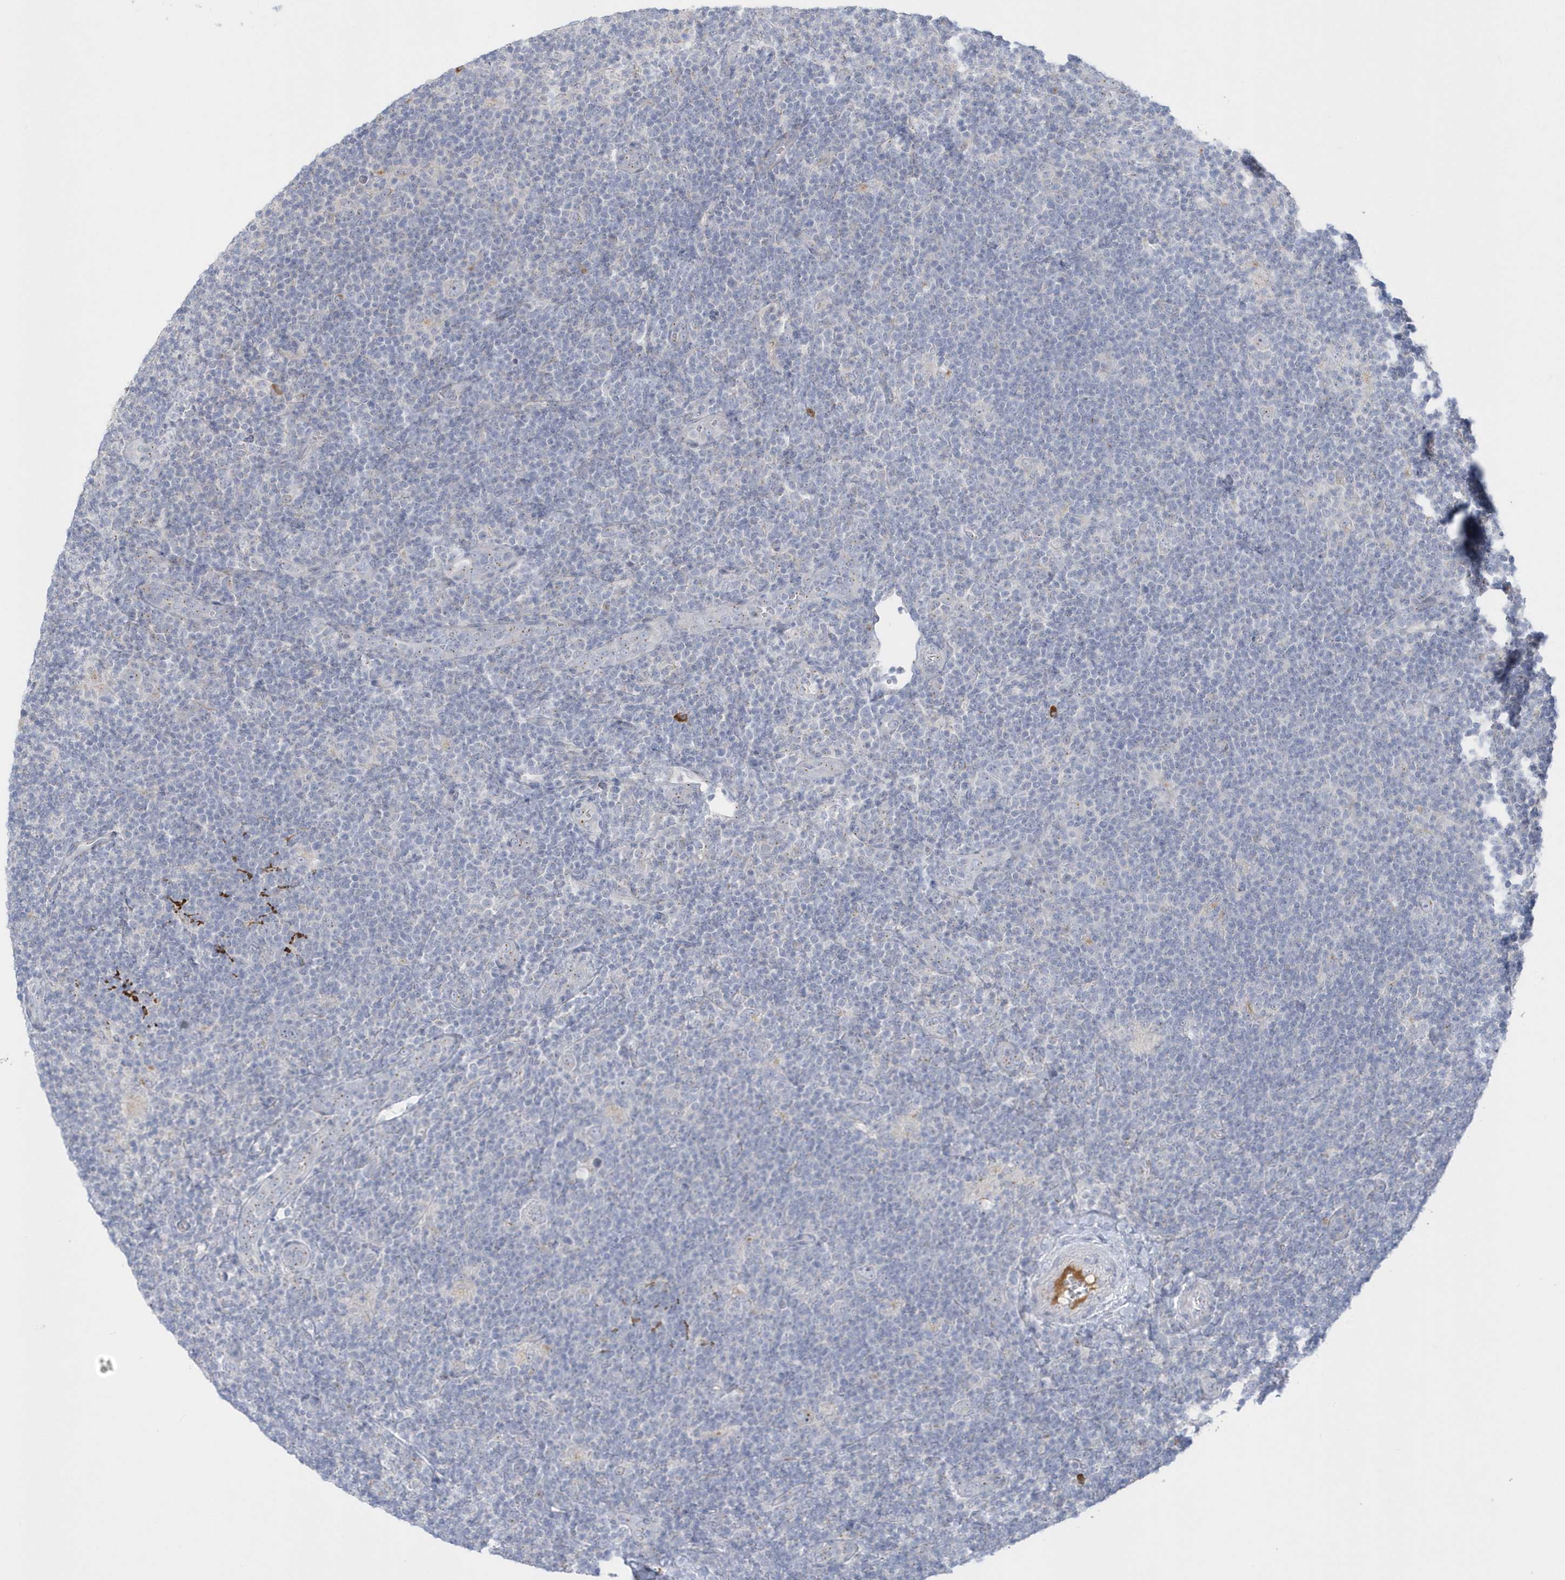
{"staining": {"intensity": "negative", "quantity": "none", "location": "none"}, "tissue": "lymphoma", "cell_type": "Tumor cells", "image_type": "cancer", "snomed": [{"axis": "morphology", "description": "Hodgkin's disease, NOS"}, {"axis": "topography", "description": "Lymph node"}], "caption": "Immunohistochemistry (IHC) photomicrograph of neoplastic tissue: human Hodgkin's disease stained with DAB (3,3'-diaminobenzidine) exhibits no significant protein staining in tumor cells. Brightfield microscopy of immunohistochemistry (IHC) stained with DAB (3,3'-diaminobenzidine) (brown) and hematoxylin (blue), captured at high magnification.", "gene": "SEMA3D", "patient": {"sex": "female", "age": 57}}